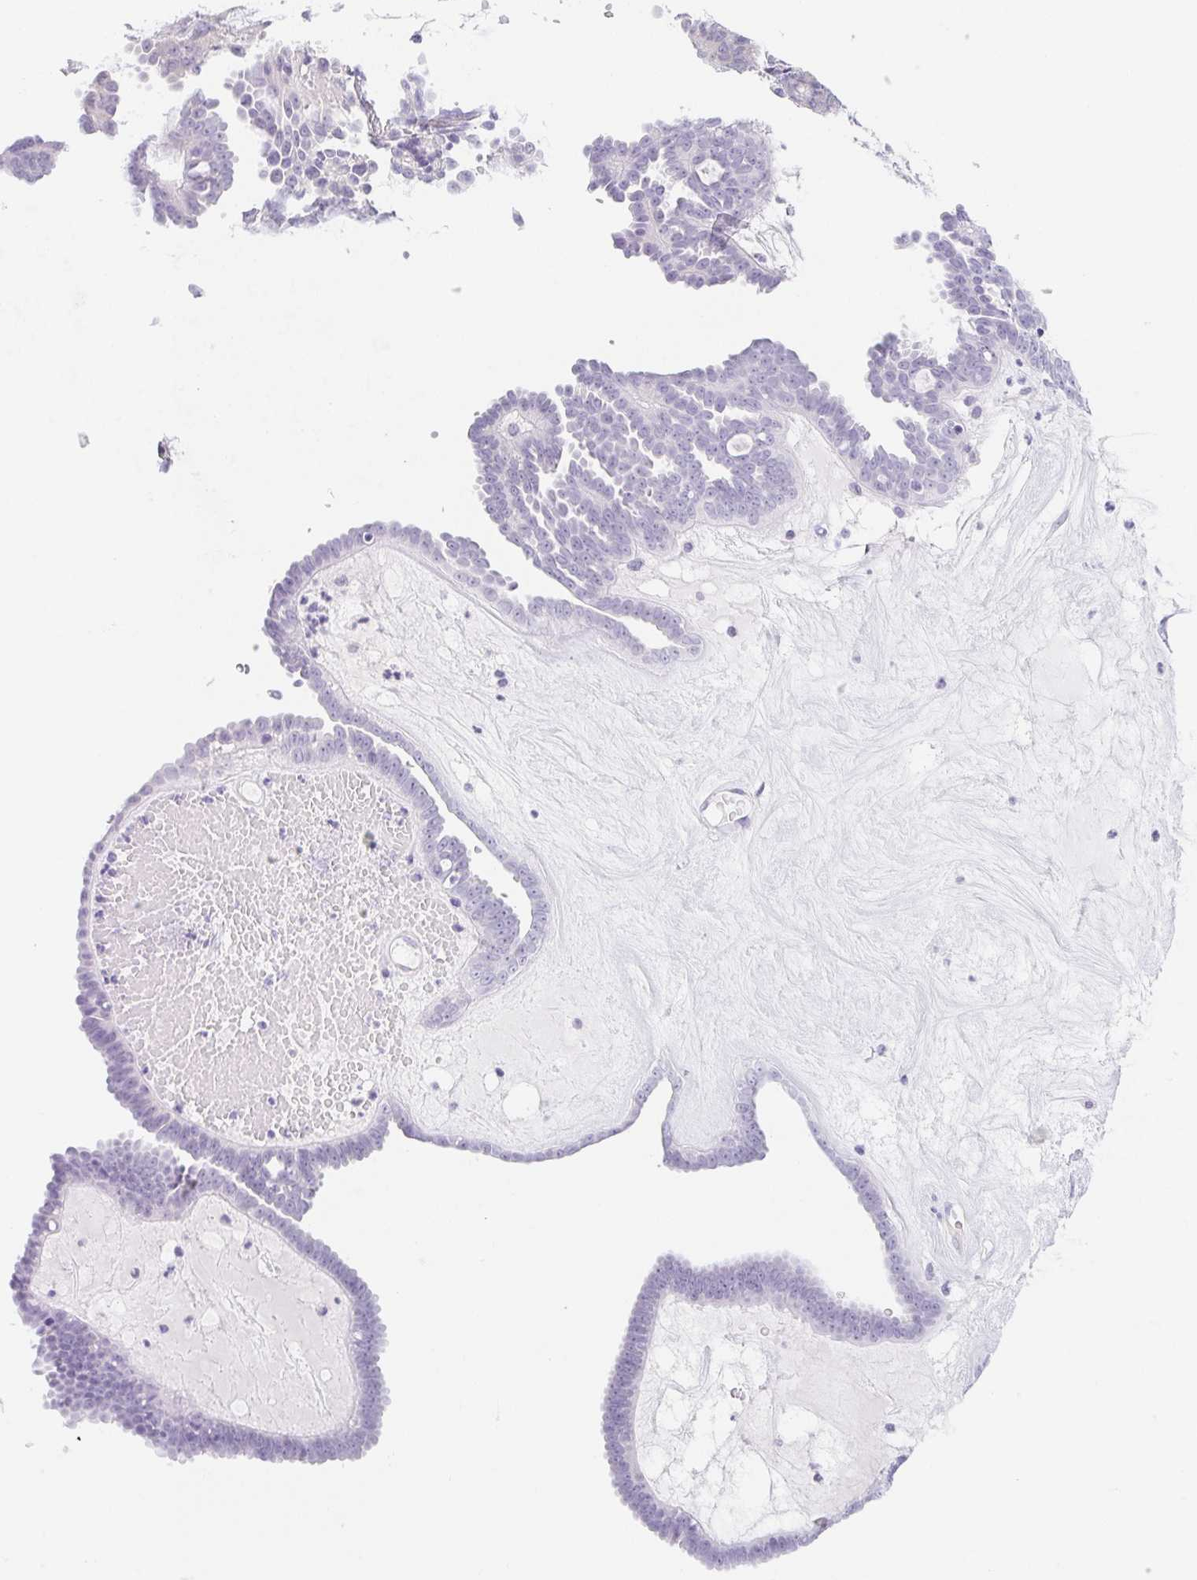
{"staining": {"intensity": "negative", "quantity": "none", "location": "none"}, "tissue": "ovarian cancer", "cell_type": "Tumor cells", "image_type": "cancer", "snomed": [{"axis": "morphology", "description": "Cystadenocarcinoma, serous, NOS"}, {"axis": "topography", "description": "Ovary"}], "caption": "Protein analysis of ovarian cancer (serous cystadenocarcinoma) shows no significant staining in tumor cells.", "gene": "HRC", "patient": {"sex": "female", "age": 71}}